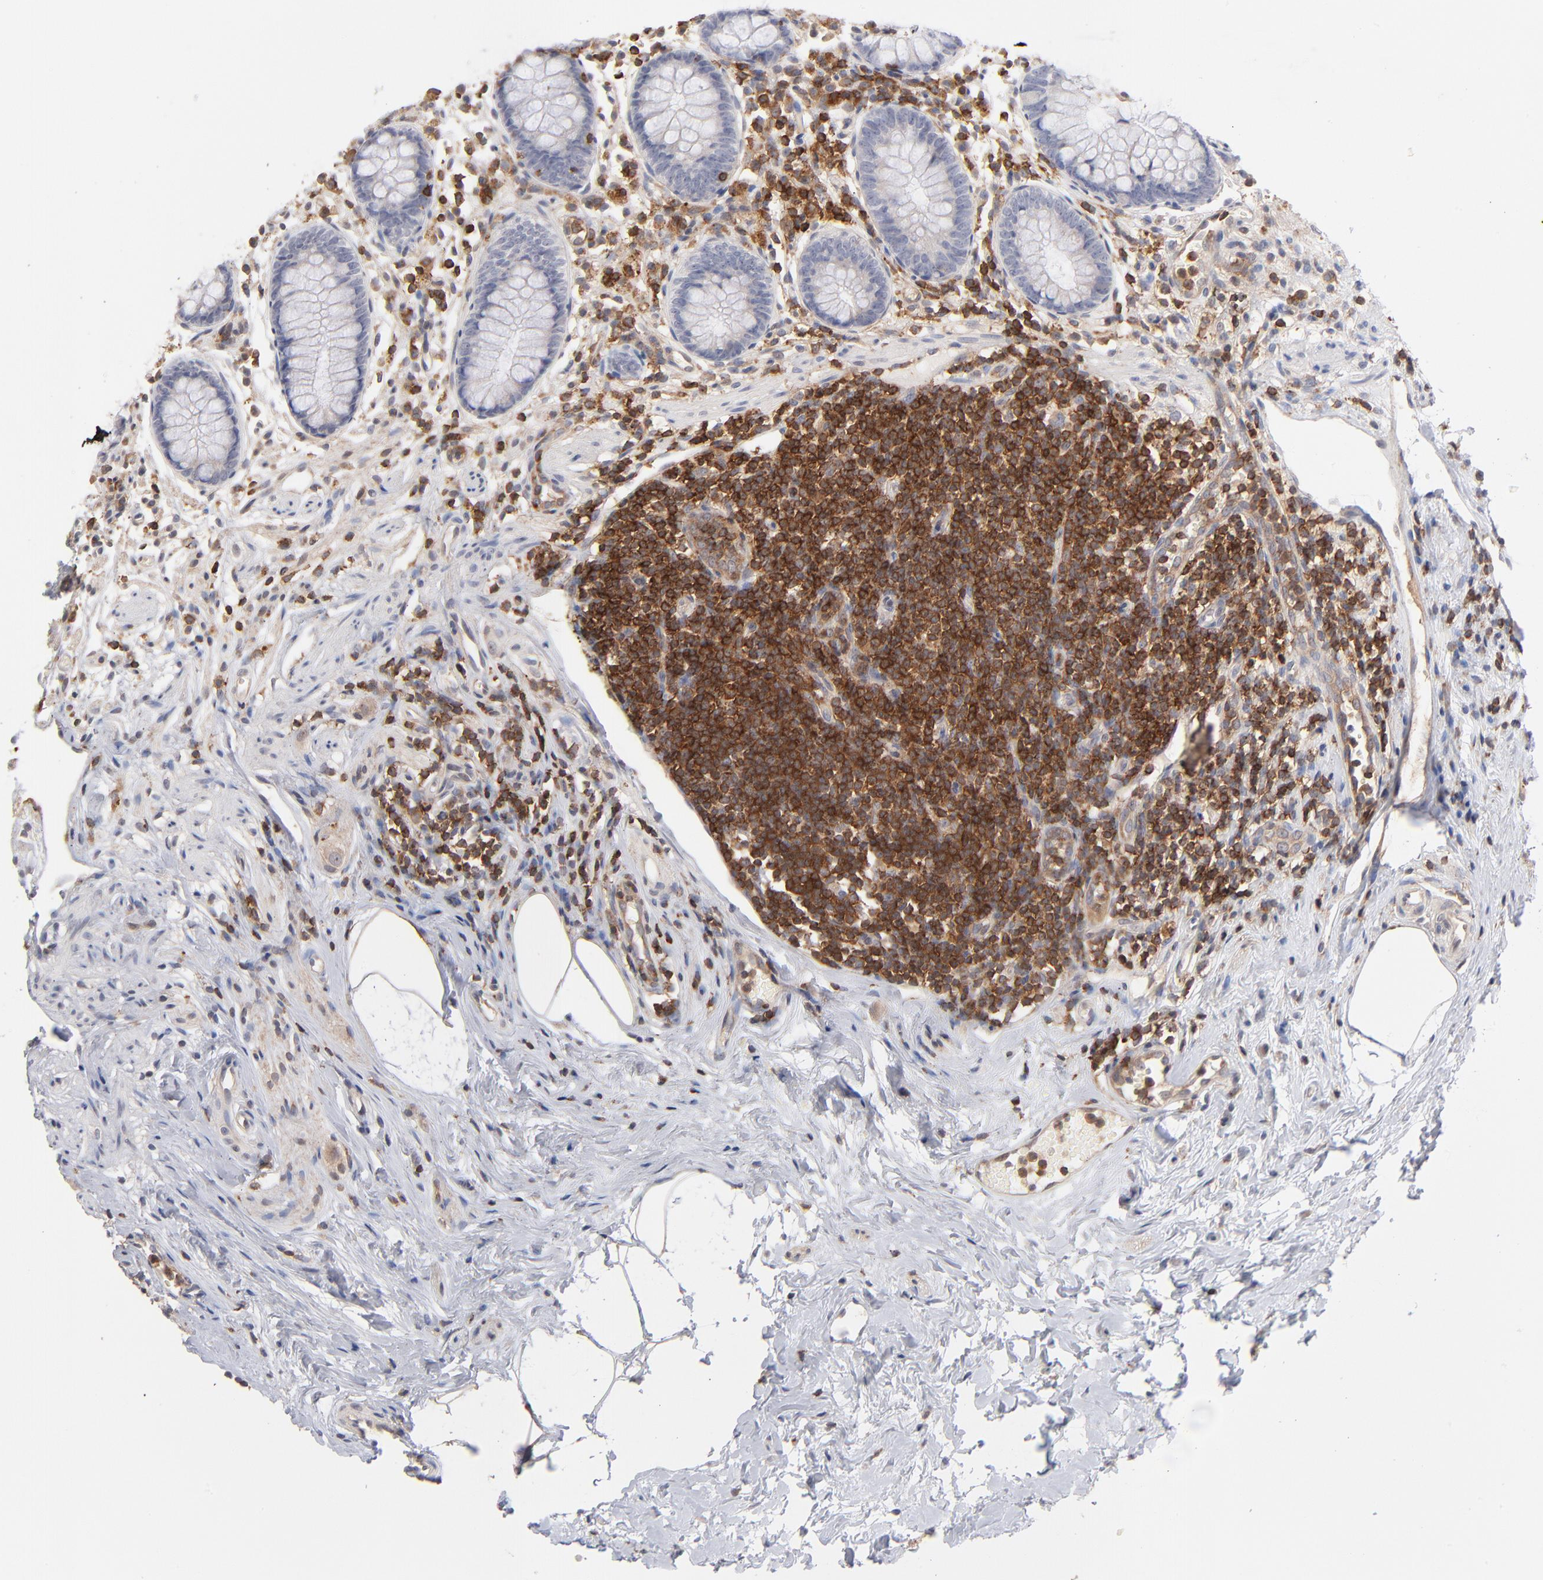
{"staining": {"intensity": "negative", "quantity": "none", "location": "none"}, "tissue": "appendix", "cell_type": "Glandular cells", "image_type": "normal", "snomed": [{"axis": "morphology", "description": "Normal tissue, NOS"}, {"axis": "topography", "description": "Appendix"}], "caption": "IHC of unremarkable appendix reveals no staining in glandular cells. Nuclei are stained in blue.", "gene": "WIPF1", "patient": {"sex": "male", "age": 38}}